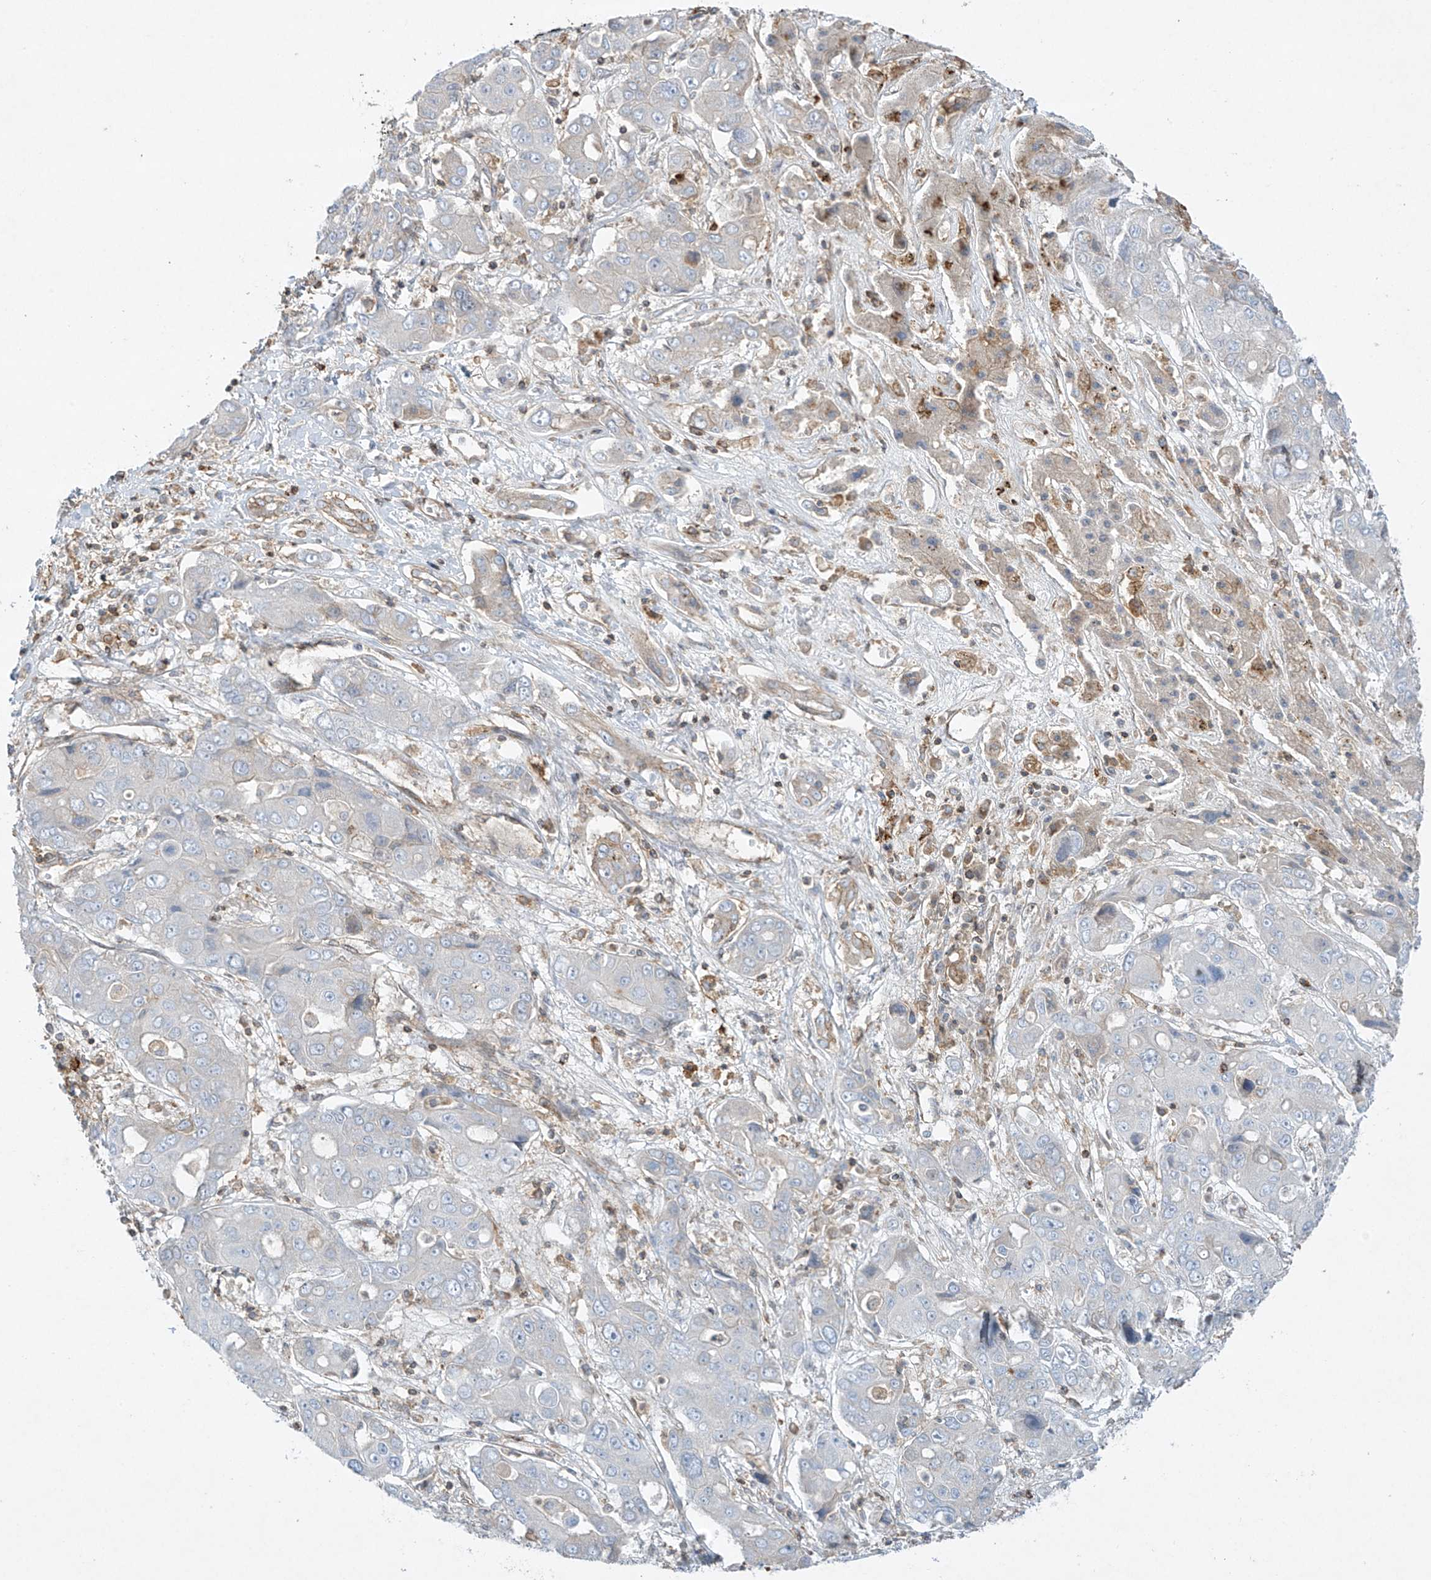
{"staining": {"intensity": "negative", "quantity": "none", "location": "none"}, "tissue": "liver cancer", "cell_type": "Tumor cells", "image_type": "cancer", "snomed": [{"axis": "morphology", "description": "Cholangiocarcinoma"}, {"axis": "topography", "description": "Liver"}], "caption": "IHC histopathology image of human liver cholangiocarcinoma stained for a protein (brown), which displays no staining in tumor cells. (DAB (3,3'-diaminobenzidine) IHC, high magnification).", "gene": "HLA-E", "patient": {"sex": "male", "age": 67}}